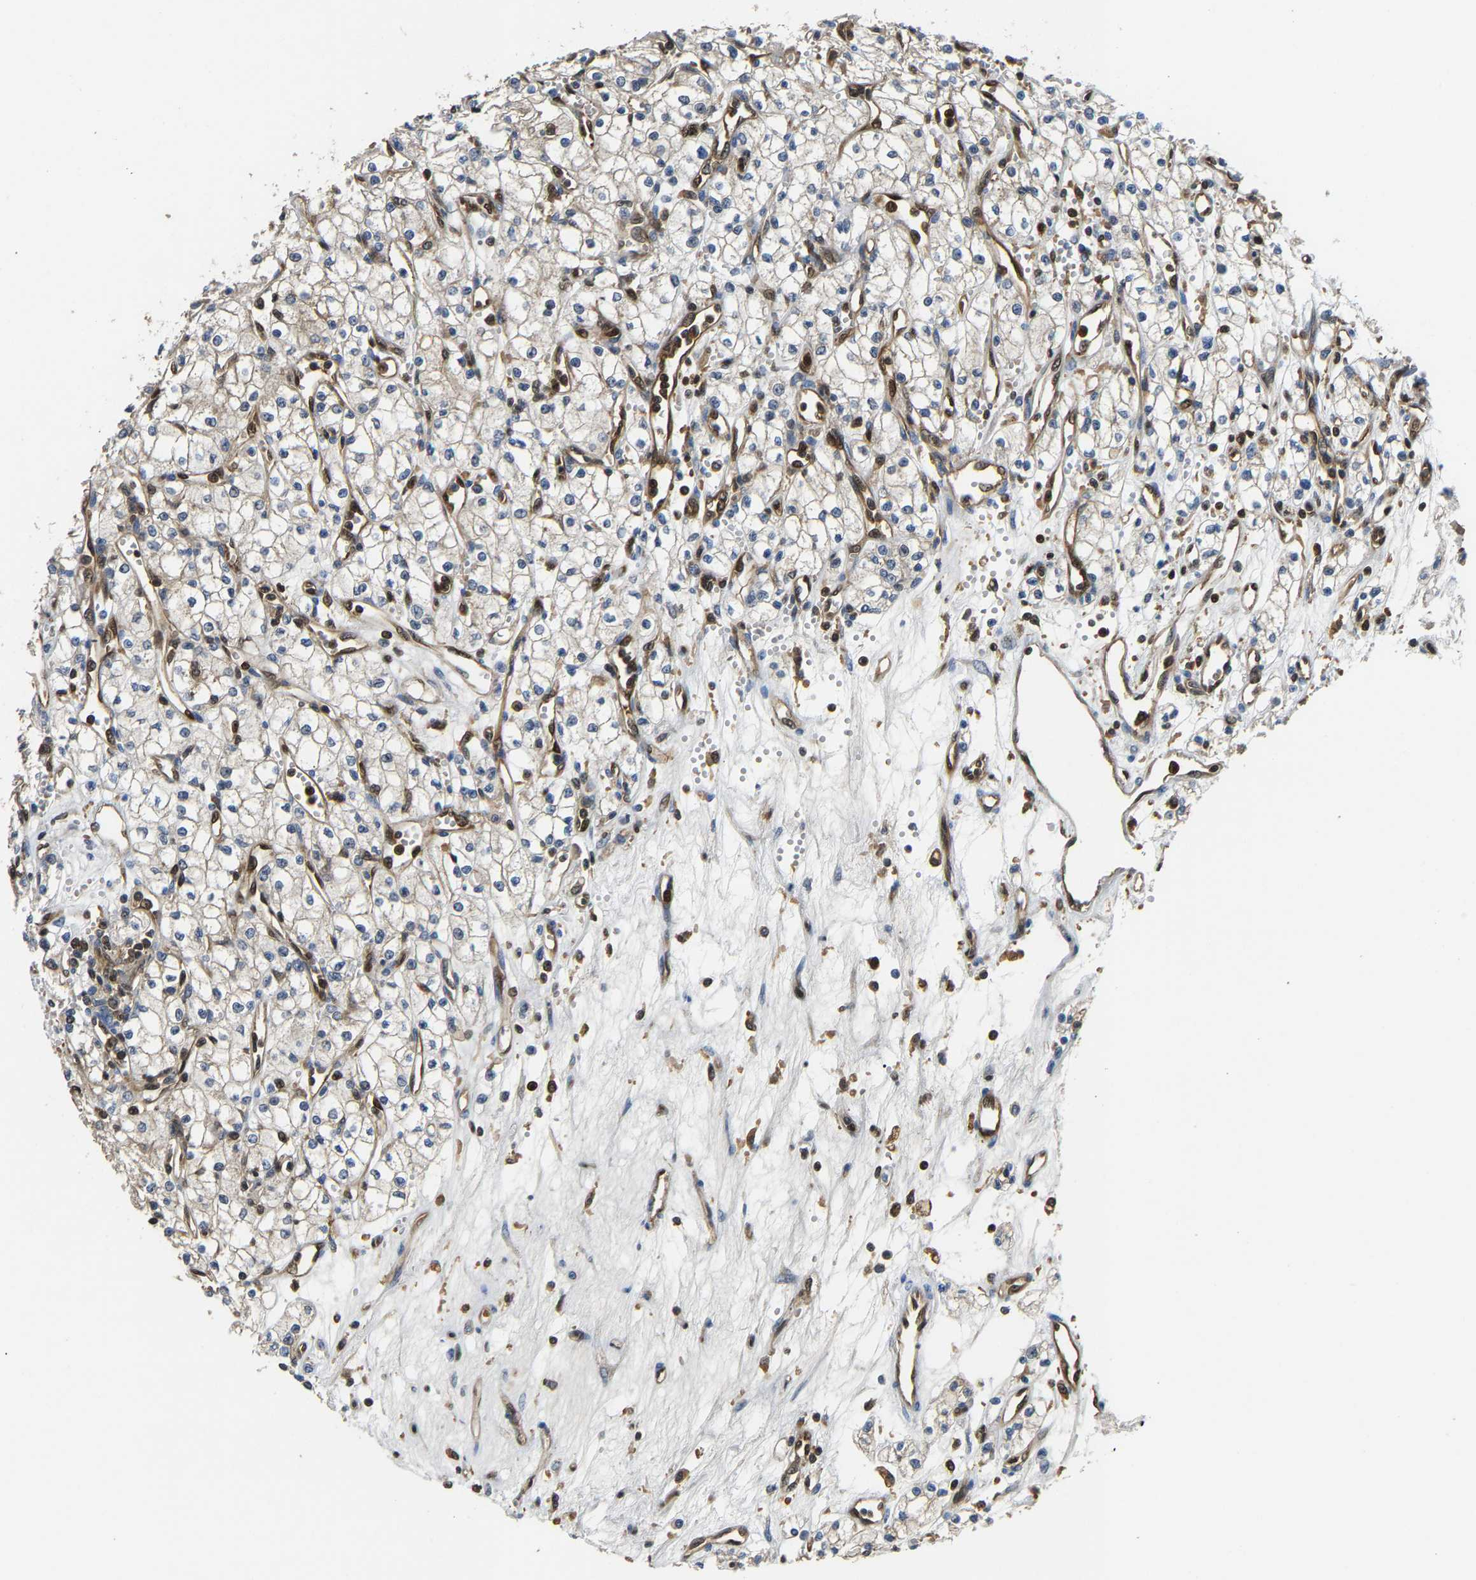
{"staining": {"intensity": "negative", "quantity": "none", "location": "none"}, "tissue": "renal cancer", "cell_type": "Tumor cells", "image_type": "cancer", "snomed": [{"axis": "morphology", "description": "Adenocarcinoma, NOS"}, {"axis": "topography", "description": "Kidney"}], "caption": "This is an IHC histopathology image of human adenocarcinoma (renal). There is no staining in tumor cells.", "gene": "GIMAP7", "patient": {"sex": "male", "age": 59}}